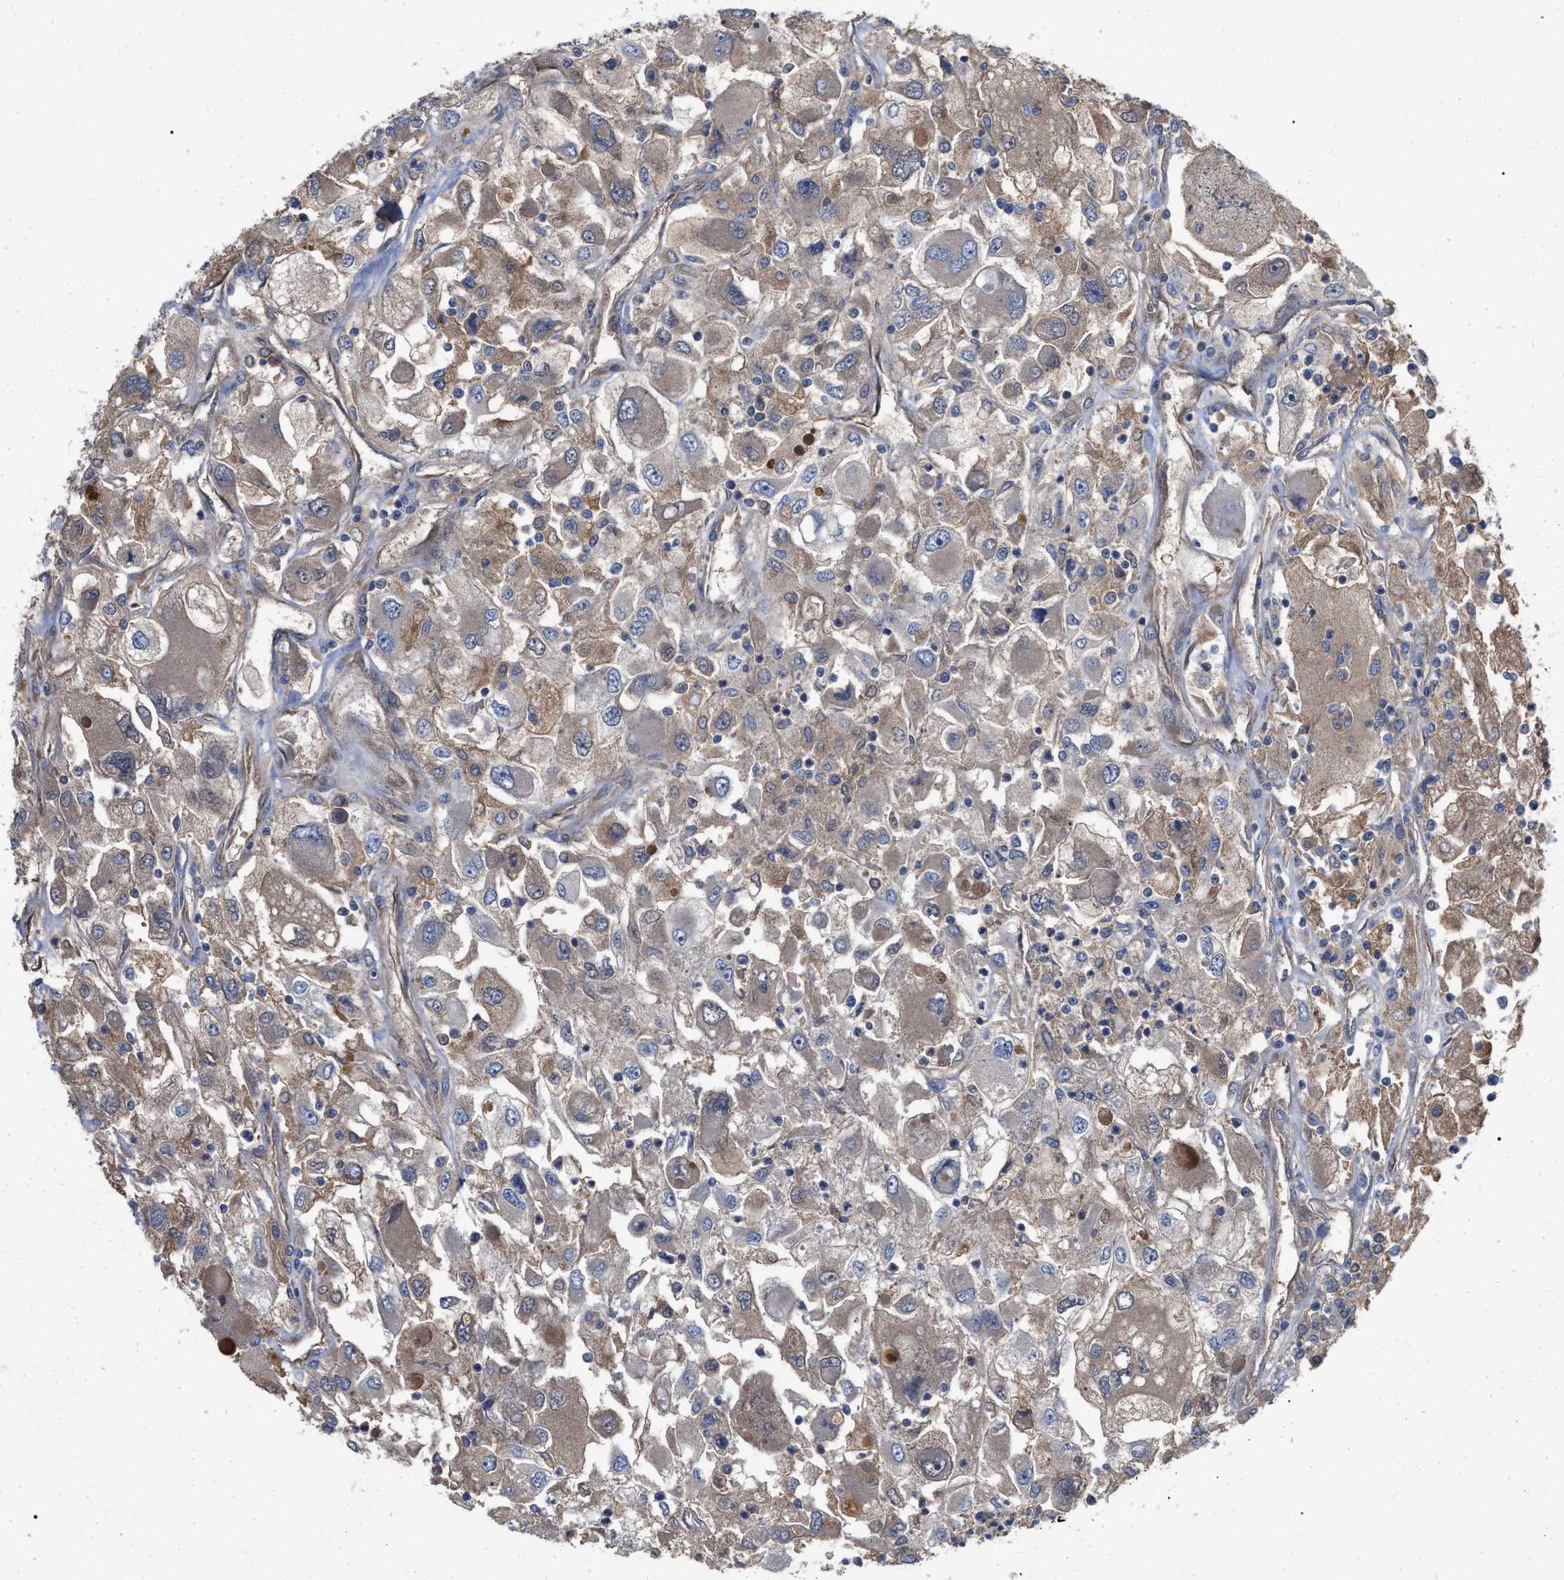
{"staining": {"intensity": "weak", "quantity": ">75%", "location": "cytoplasmic/membranous"}, "tissue": "renal cancer", "cell_type": "Tumor cells", "image_type": "cancer", "snomed": [{"axis": "morphology", "description": "Adenocarcinoma, NOS"}, {"axis": "topography", "description": "Kidney"}], "caption": "This photomicrograph reveals immunohistochemistry (IHC) staining of human renal cancer, with low weak cytoplasmic/membranous positivity in approximately >75% of tumor cells.", "gene": "RABEP1", "patient": {"sex": "female", "age": 52}}